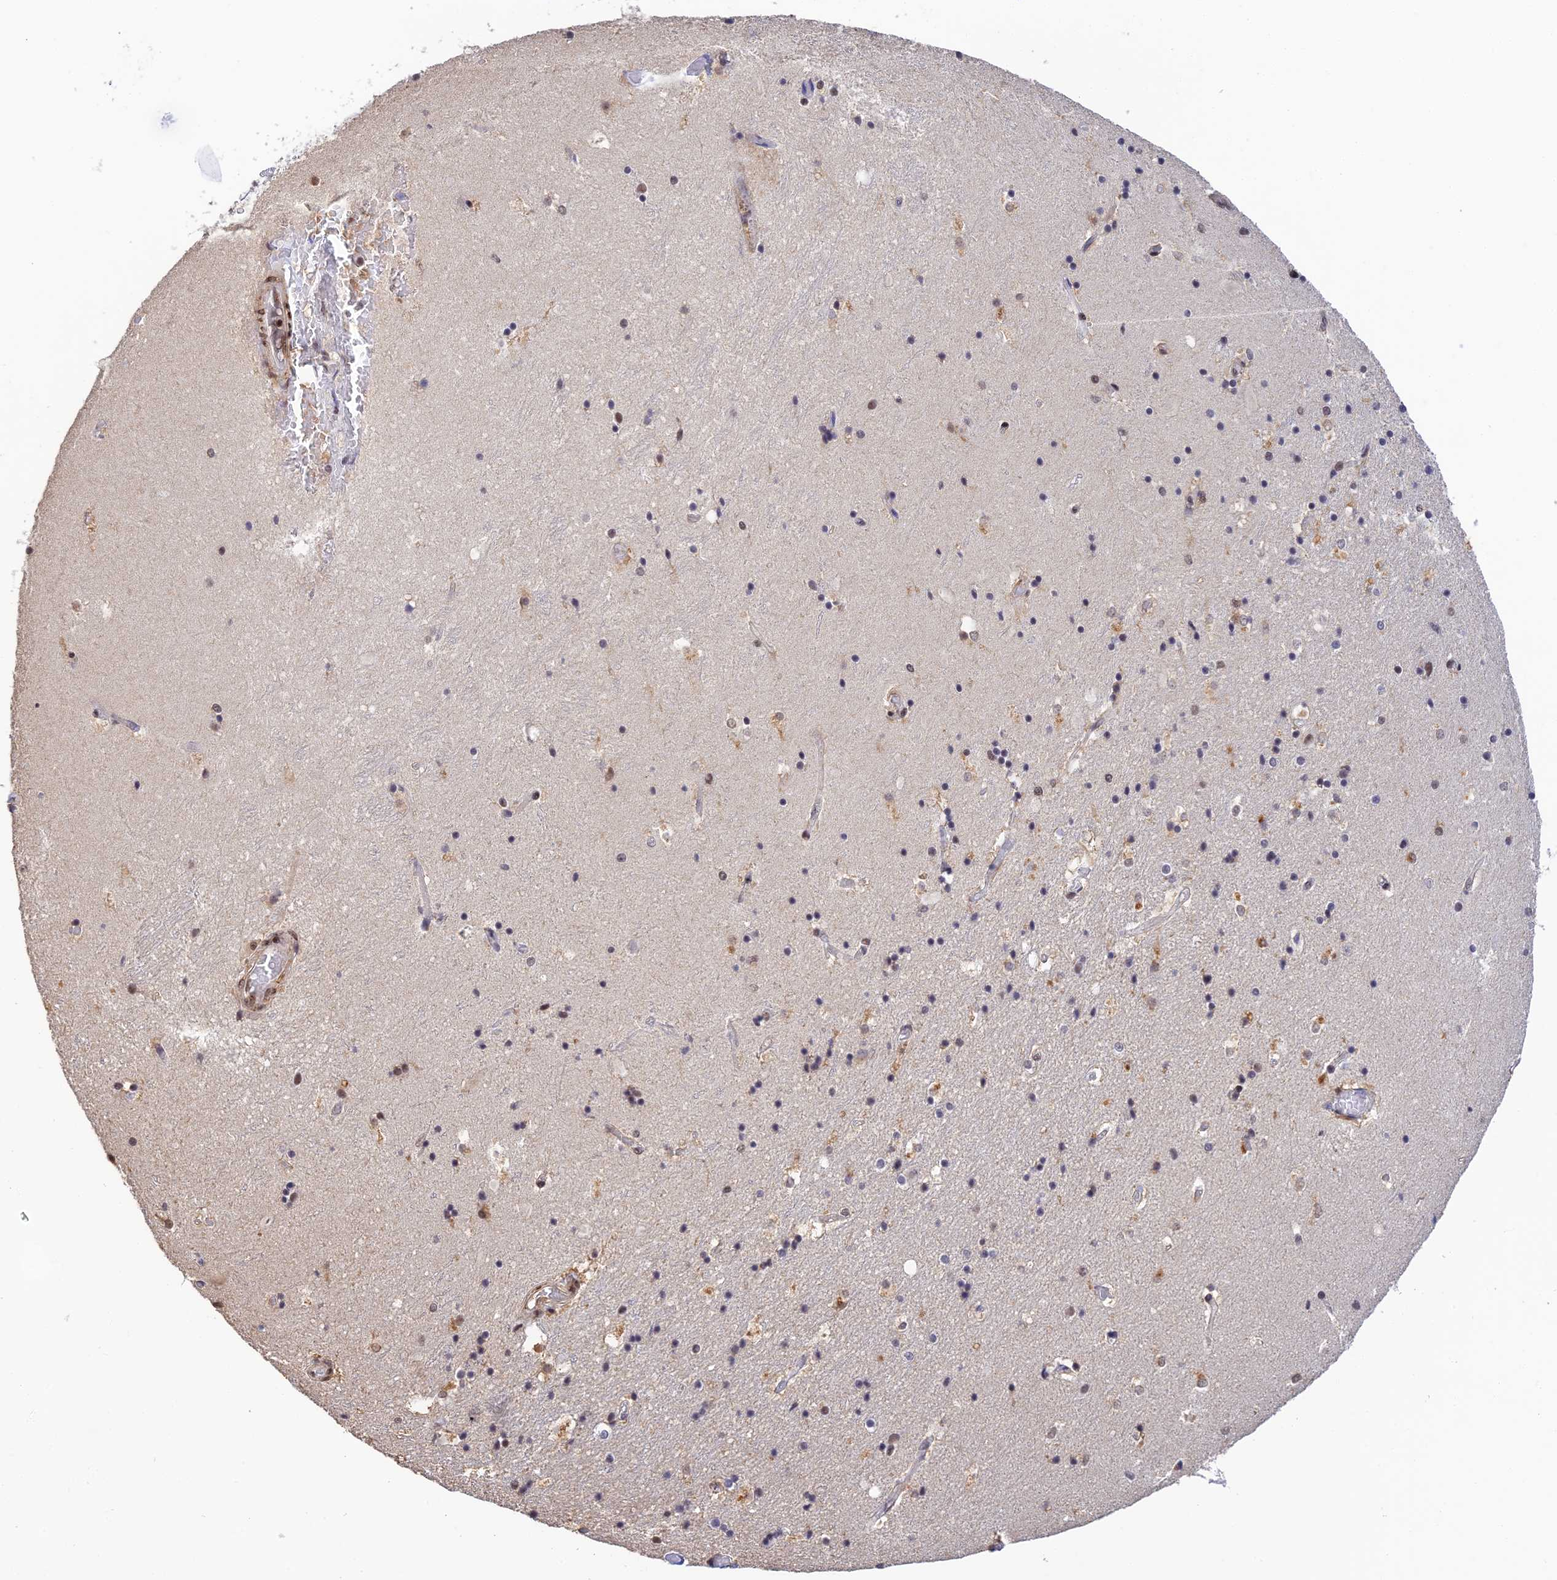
{"staining": {"intensity": "negative", "quantity": "none", "location": "none"}, "tissue": "hippocampus", "cell_type": "Glial cells", "image_type": "normal", "snomed": [{"axis": "morphology", "description": "Normal tissue, NOS"}, {"axis": "topography", "description": "Hippocampus"}], "caption": "The micrograph reveals no staining of glial cells in normal hippocampus. Nuclei are stained in blue.", "gene": "THAP11", "patient": {"sex": "female", "age": 52}}